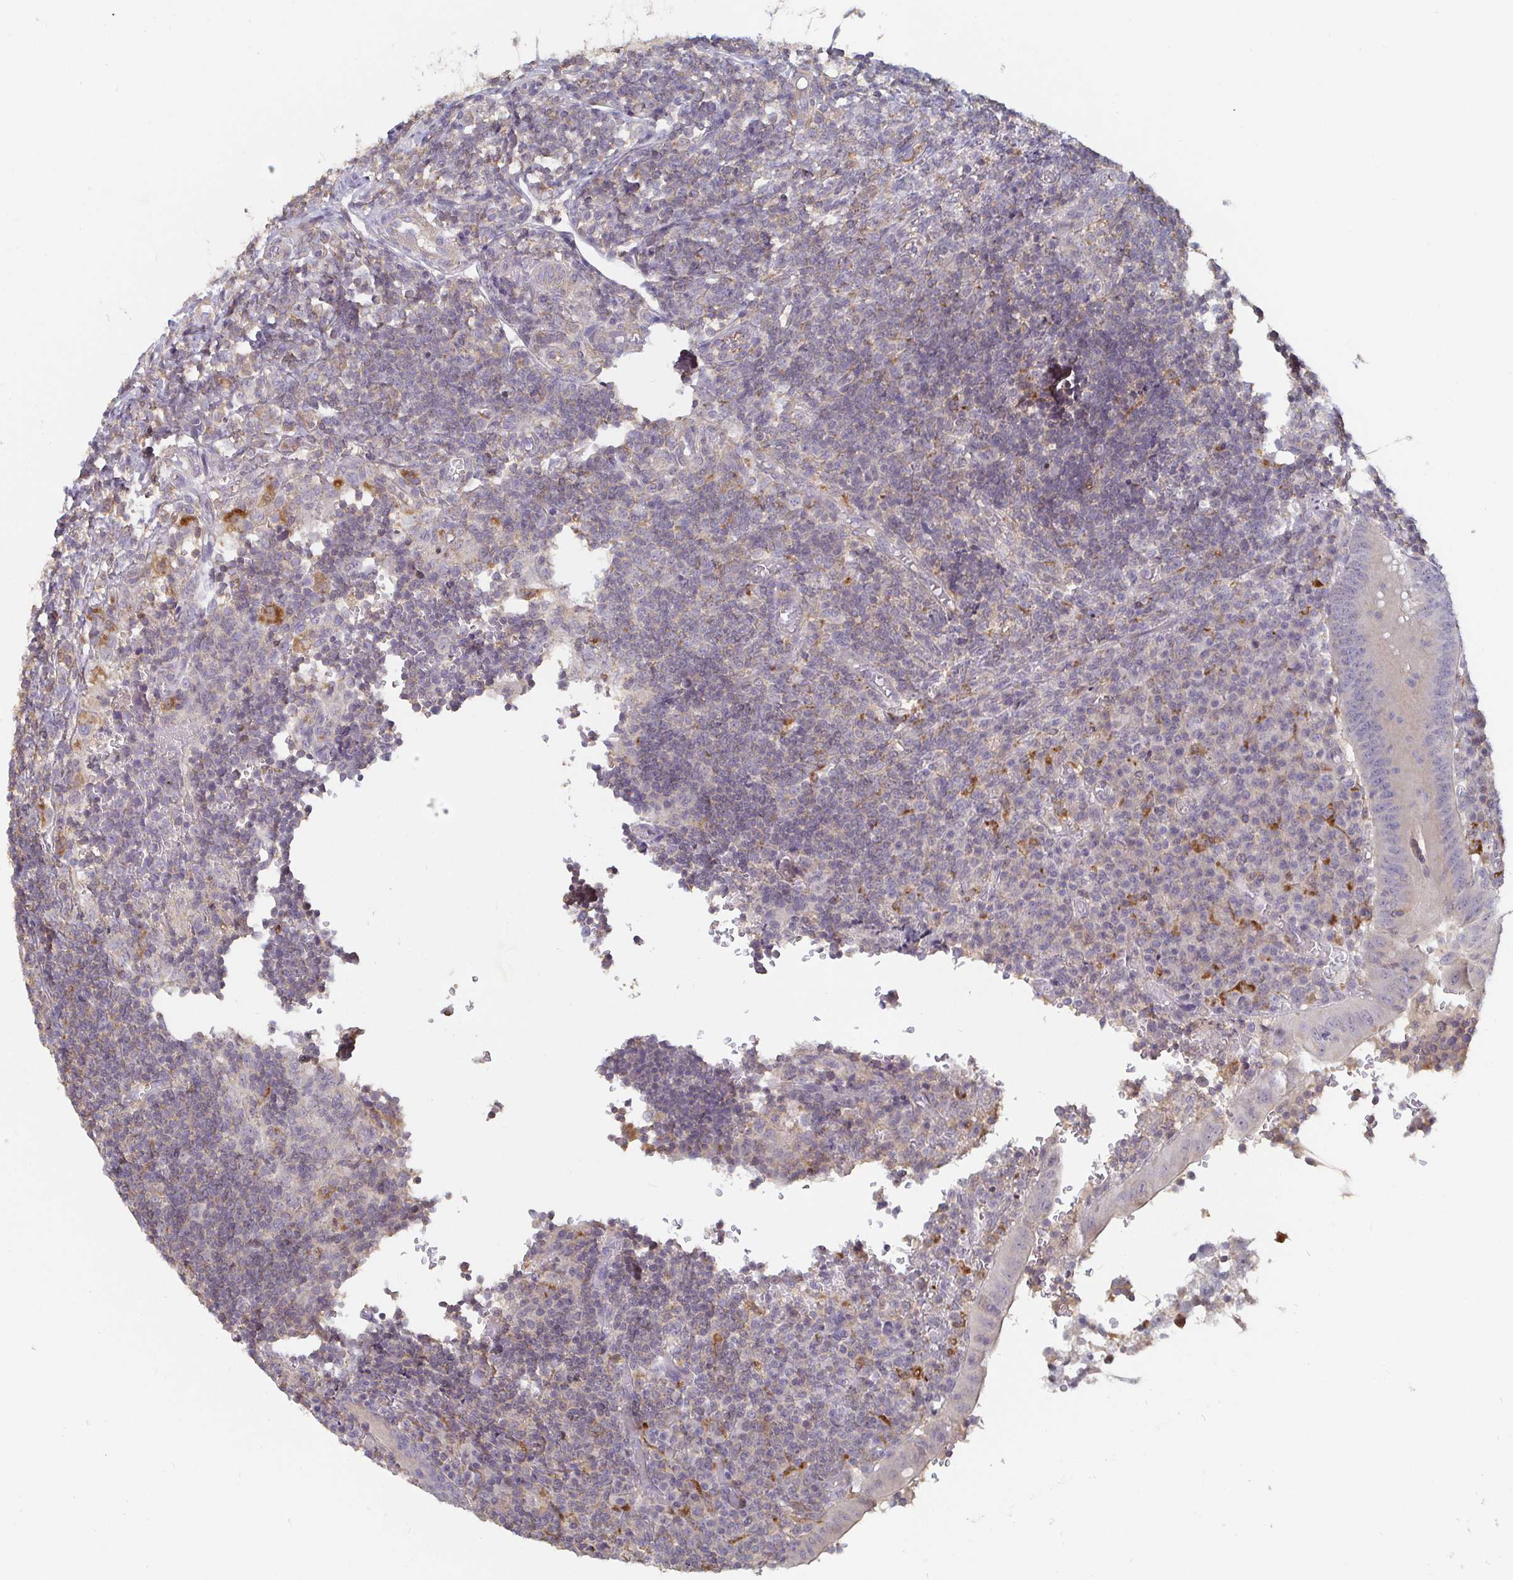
{"staining": {"intensity": "weak", "quantity": "<25%", "location": "cytoplasmic/membranous"}, "tissue": "appendix", "cell_type": "Glandular cells", "image_type": "normal", "snomed": [{"axis": "morphology", "description": "Normal tissue, NOS"}, {"axis": "topography", "description": "Appendix"}], "caption": "DAB immunohistochemical staining of unremarkable appendix exhibits no significant positivity in glandular cells. (DAB (3,3'-diaminobenzidine) immunohistochemistry (IHC) visualized using brightfield microscopy, high magnification).", "gene": "CDH18", "patient": {"sex": "male", "age": 18}}